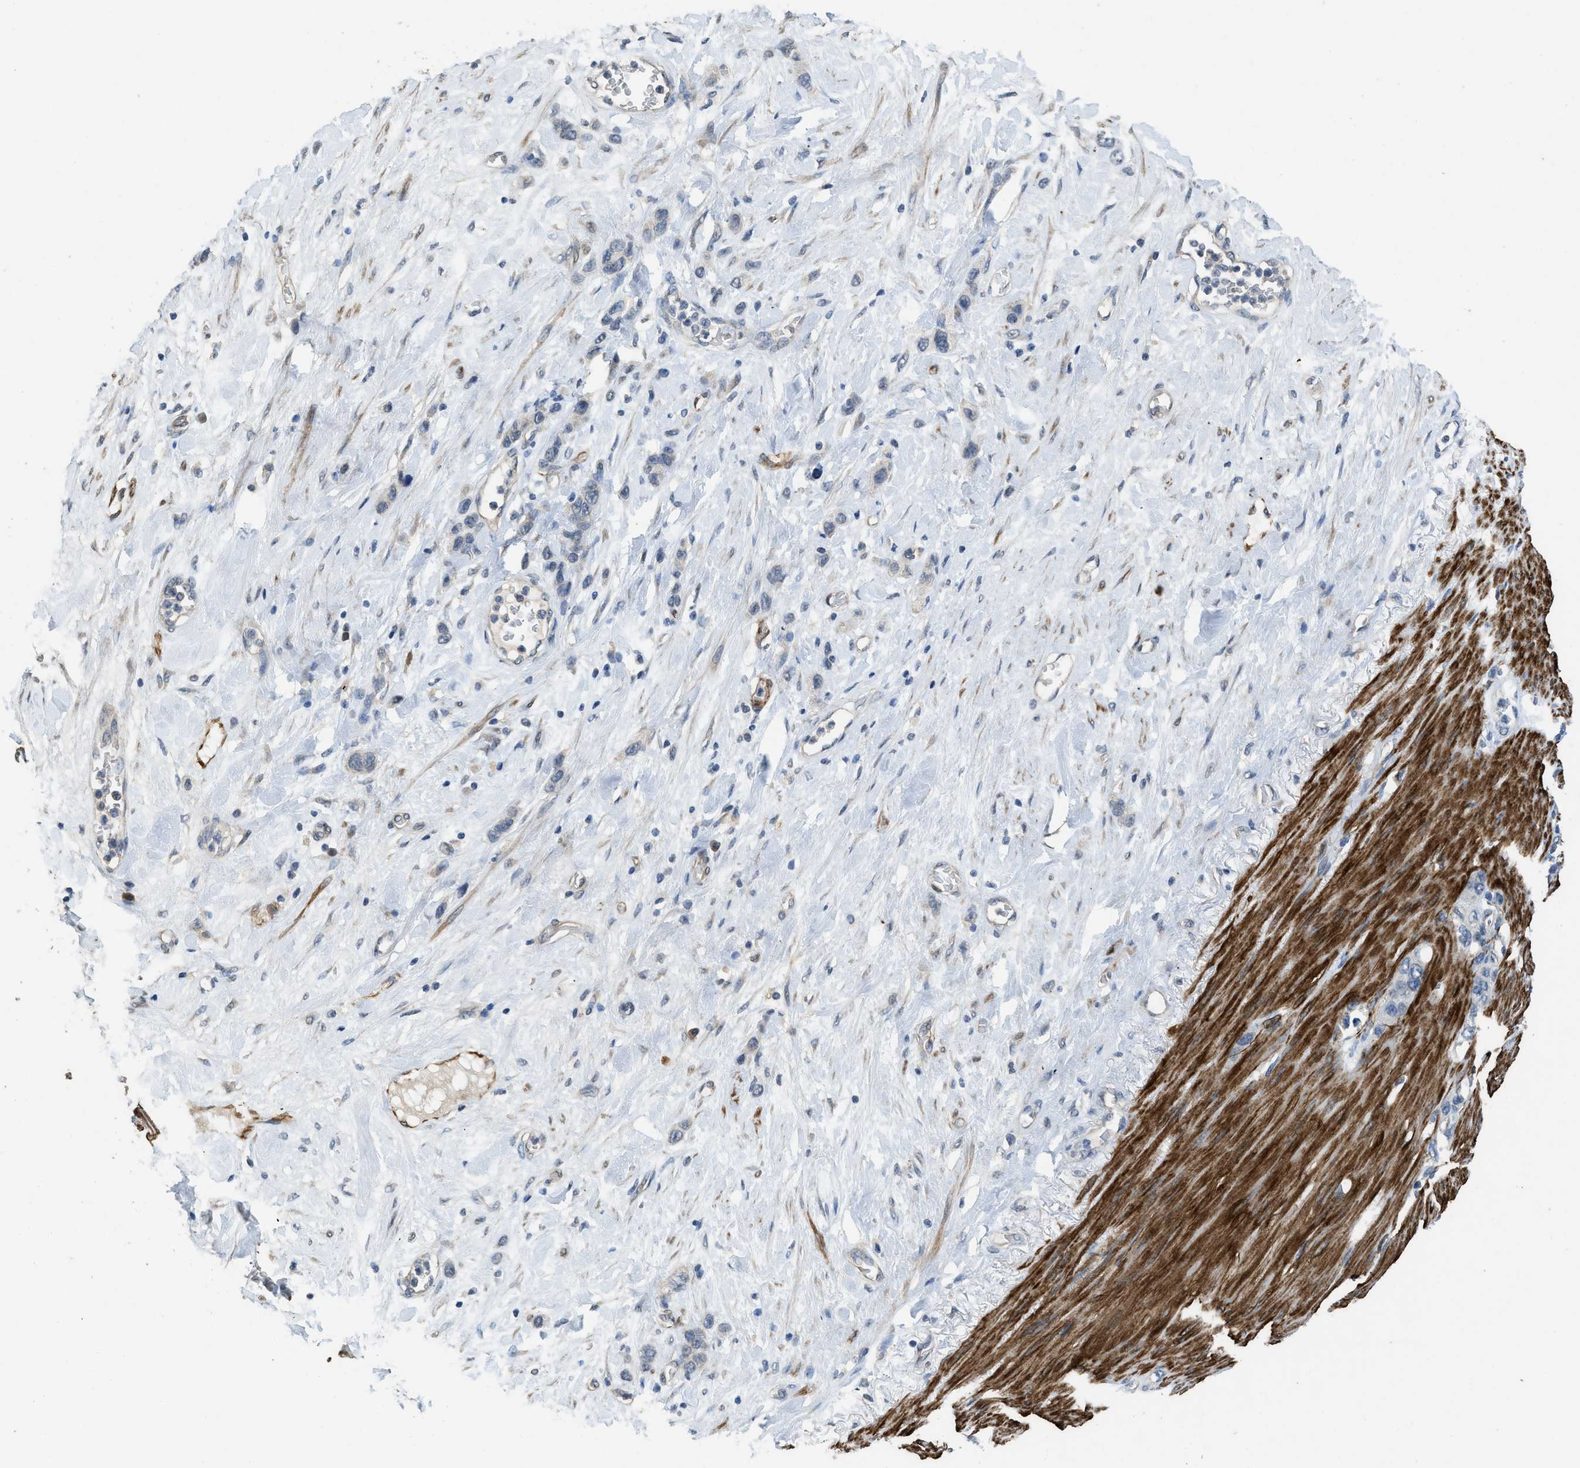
{"staining": {"intensity": "negative", "quantity": "none", "location": "none"}, "tissue": "stomach cancer", "cell_type": "Tumor cells", "image_type": "cancer", "snomed": [{"axis": "morphology", "description": "Adenocarcinoma, NOS"}, {"axis": "morphology", "description": "Adenocarcinoma, High grade"}, {"axis": "topography", "description": "Stomach, upper"}, {"axis": "topography", "description": "Stomach, lower"}], "caption": "Tumor cells are negative for brown protein staining in adenocarcinoma (stomach). (Stains: DAB immunohistochemistry with hematoxylin counter stain, Microscopy: brightfield microscopy at high magnification).", "gene": "SYNM", "patient": {"sex": "female", "age": 65}}